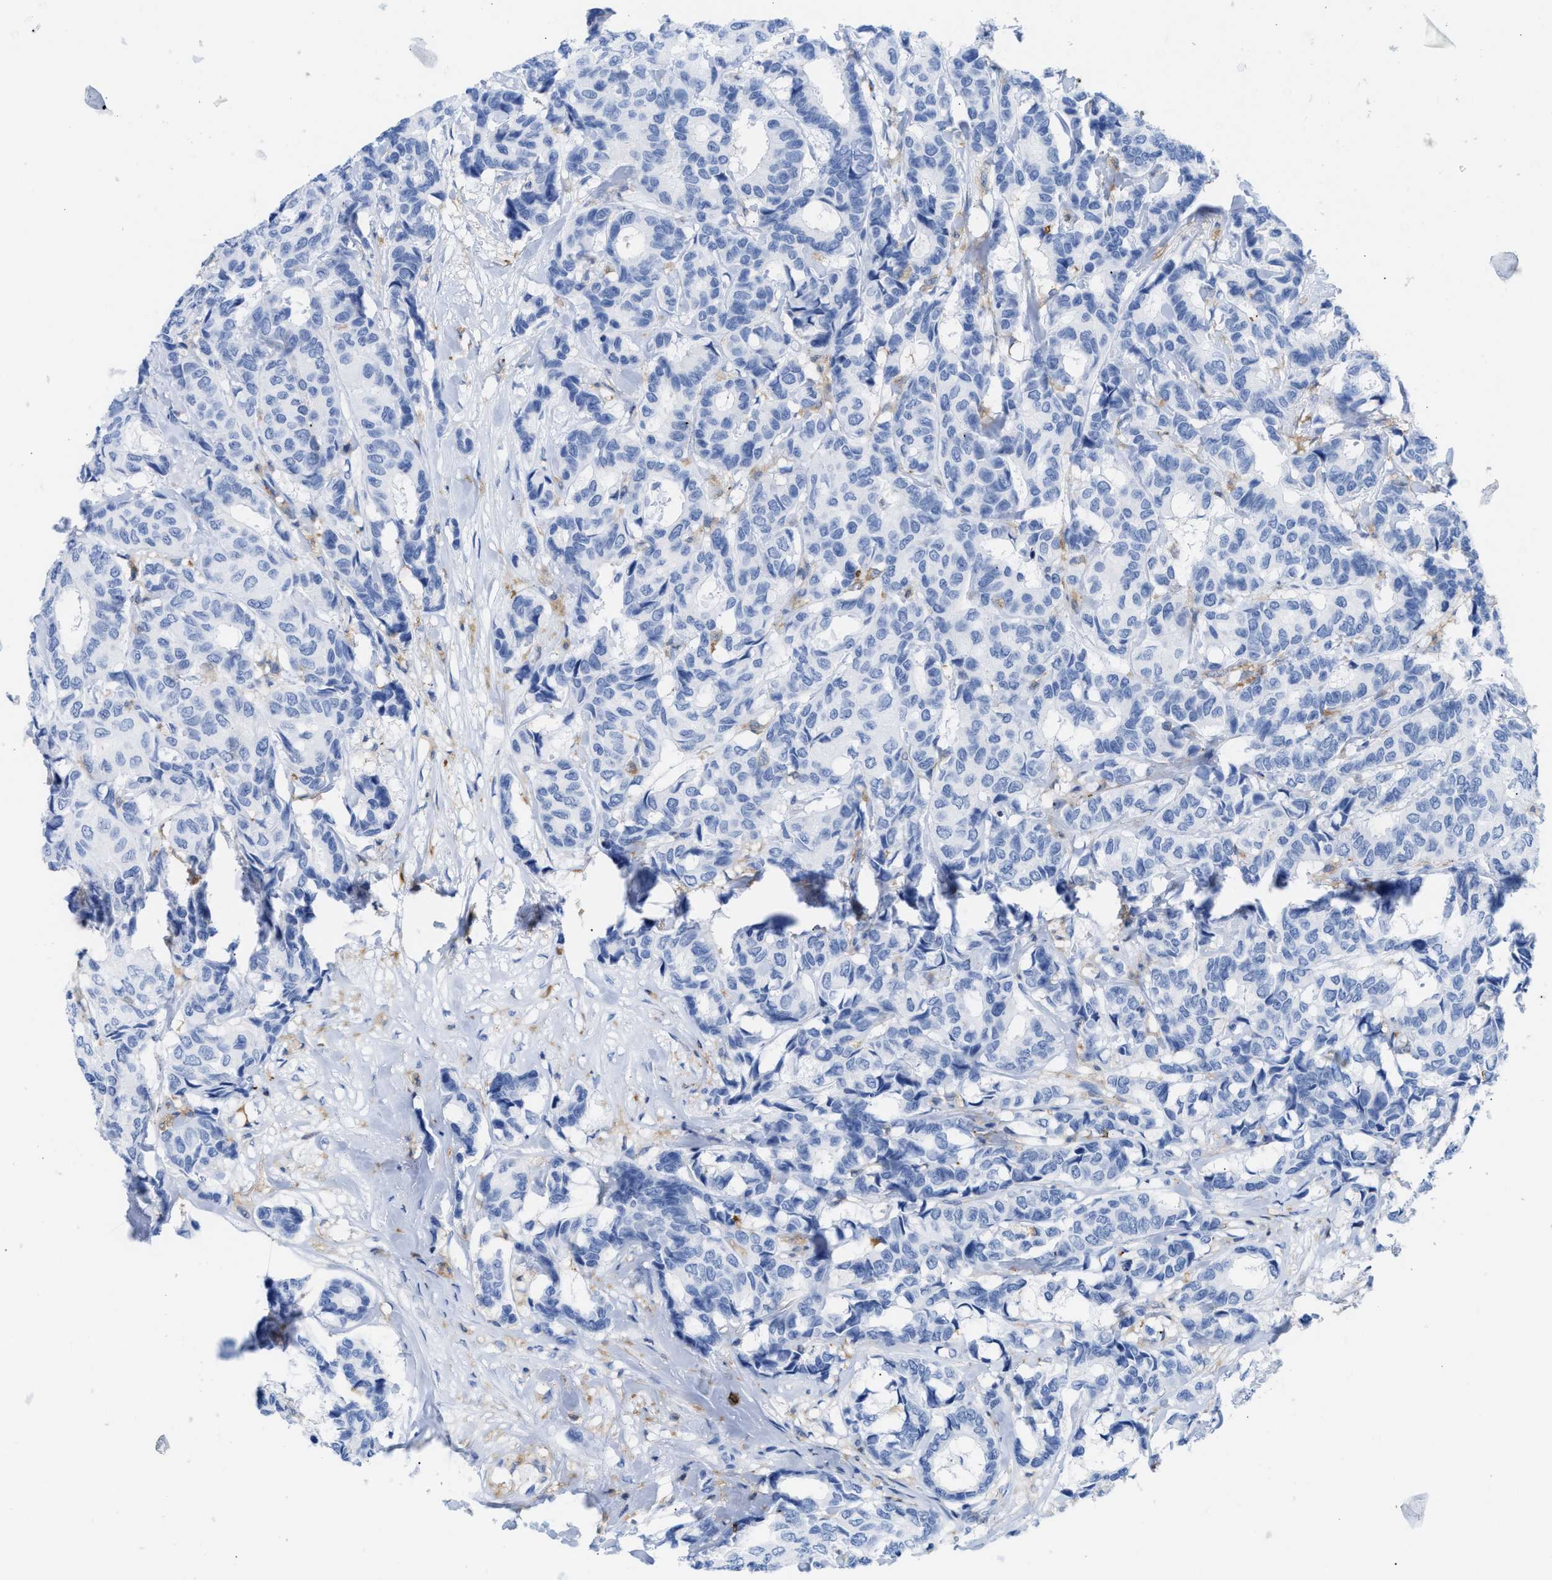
{"staining": {"intensity": "negative", "quantity": "none", "location": "none"}, "tissue": "breast cancer", "cell_type": "Tumor cells", "image_type": "cancer", "snomed": [{"axis": "morphology", "description": "Duct carcinoma"}, {"axis": "topography", "description": "Breast"}], "caption": "There is no significant positivity in tumor cells of breast cancer.", "gene": "LCP1", "patient": {"sex": "female", "age": 87}}